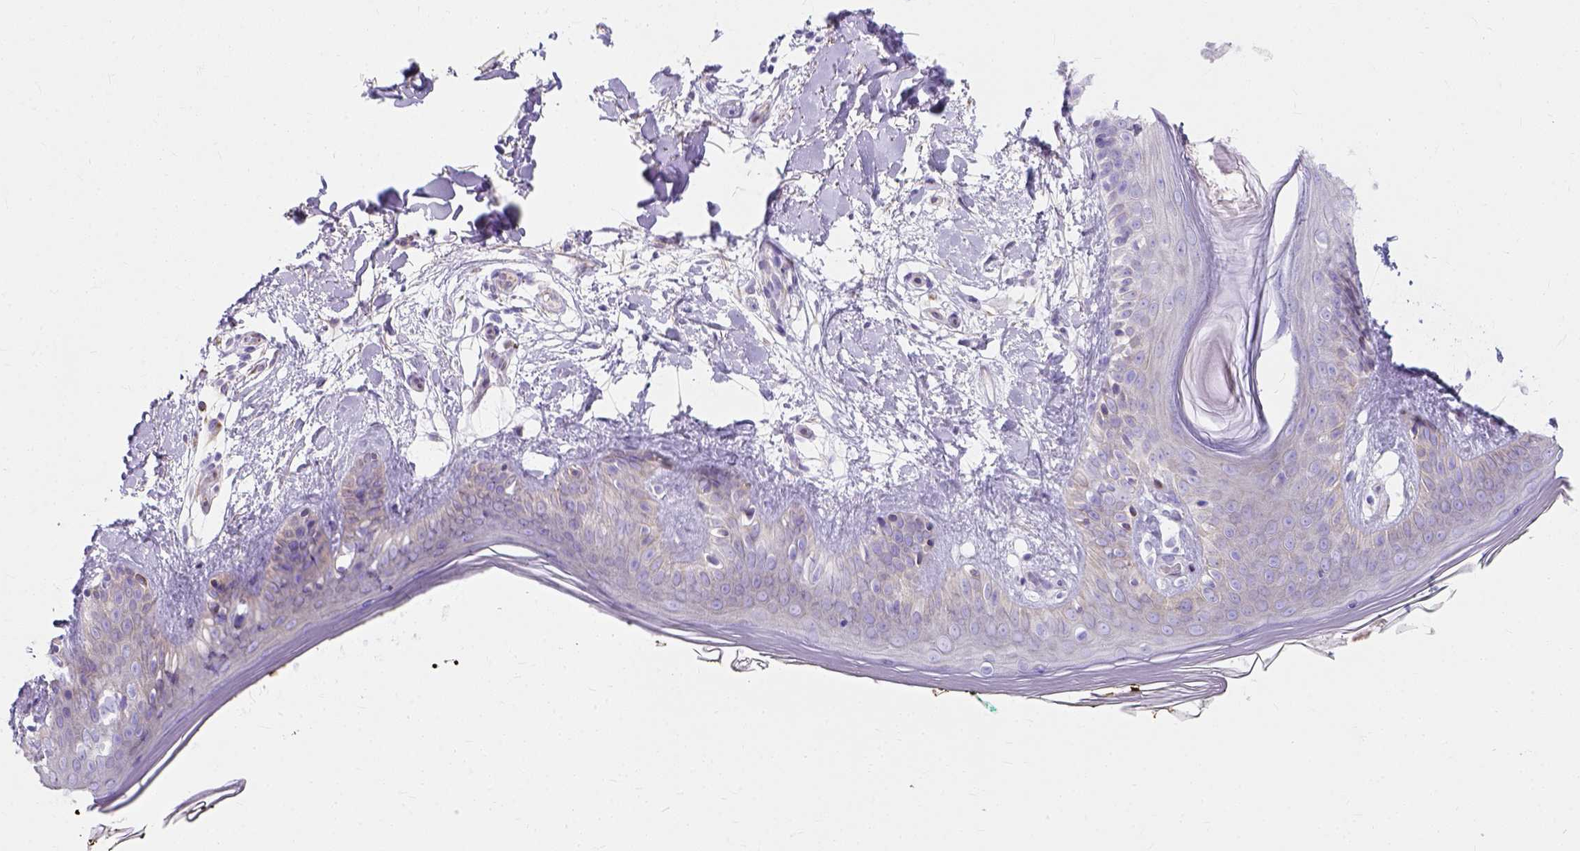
{"staining": {"intensity": "negative", "quantity": "none", "location": "none"}, "tissue": "skin", "cell_type": "Fibroblasts", "image_type": "normal", "snomed": [{"axis": "morphology", "description": "Normal tissue, NOS"}, {"axis": "topography", "description": "Skin"}], "caption": "DAB (3,3'-diaminobenzidine) immunohistochemical staining of unremarkable human skin reveals no significant expression in fibroblasts.", "gene": "MYH15", "patient": {"sex": "female", "age": 34}}